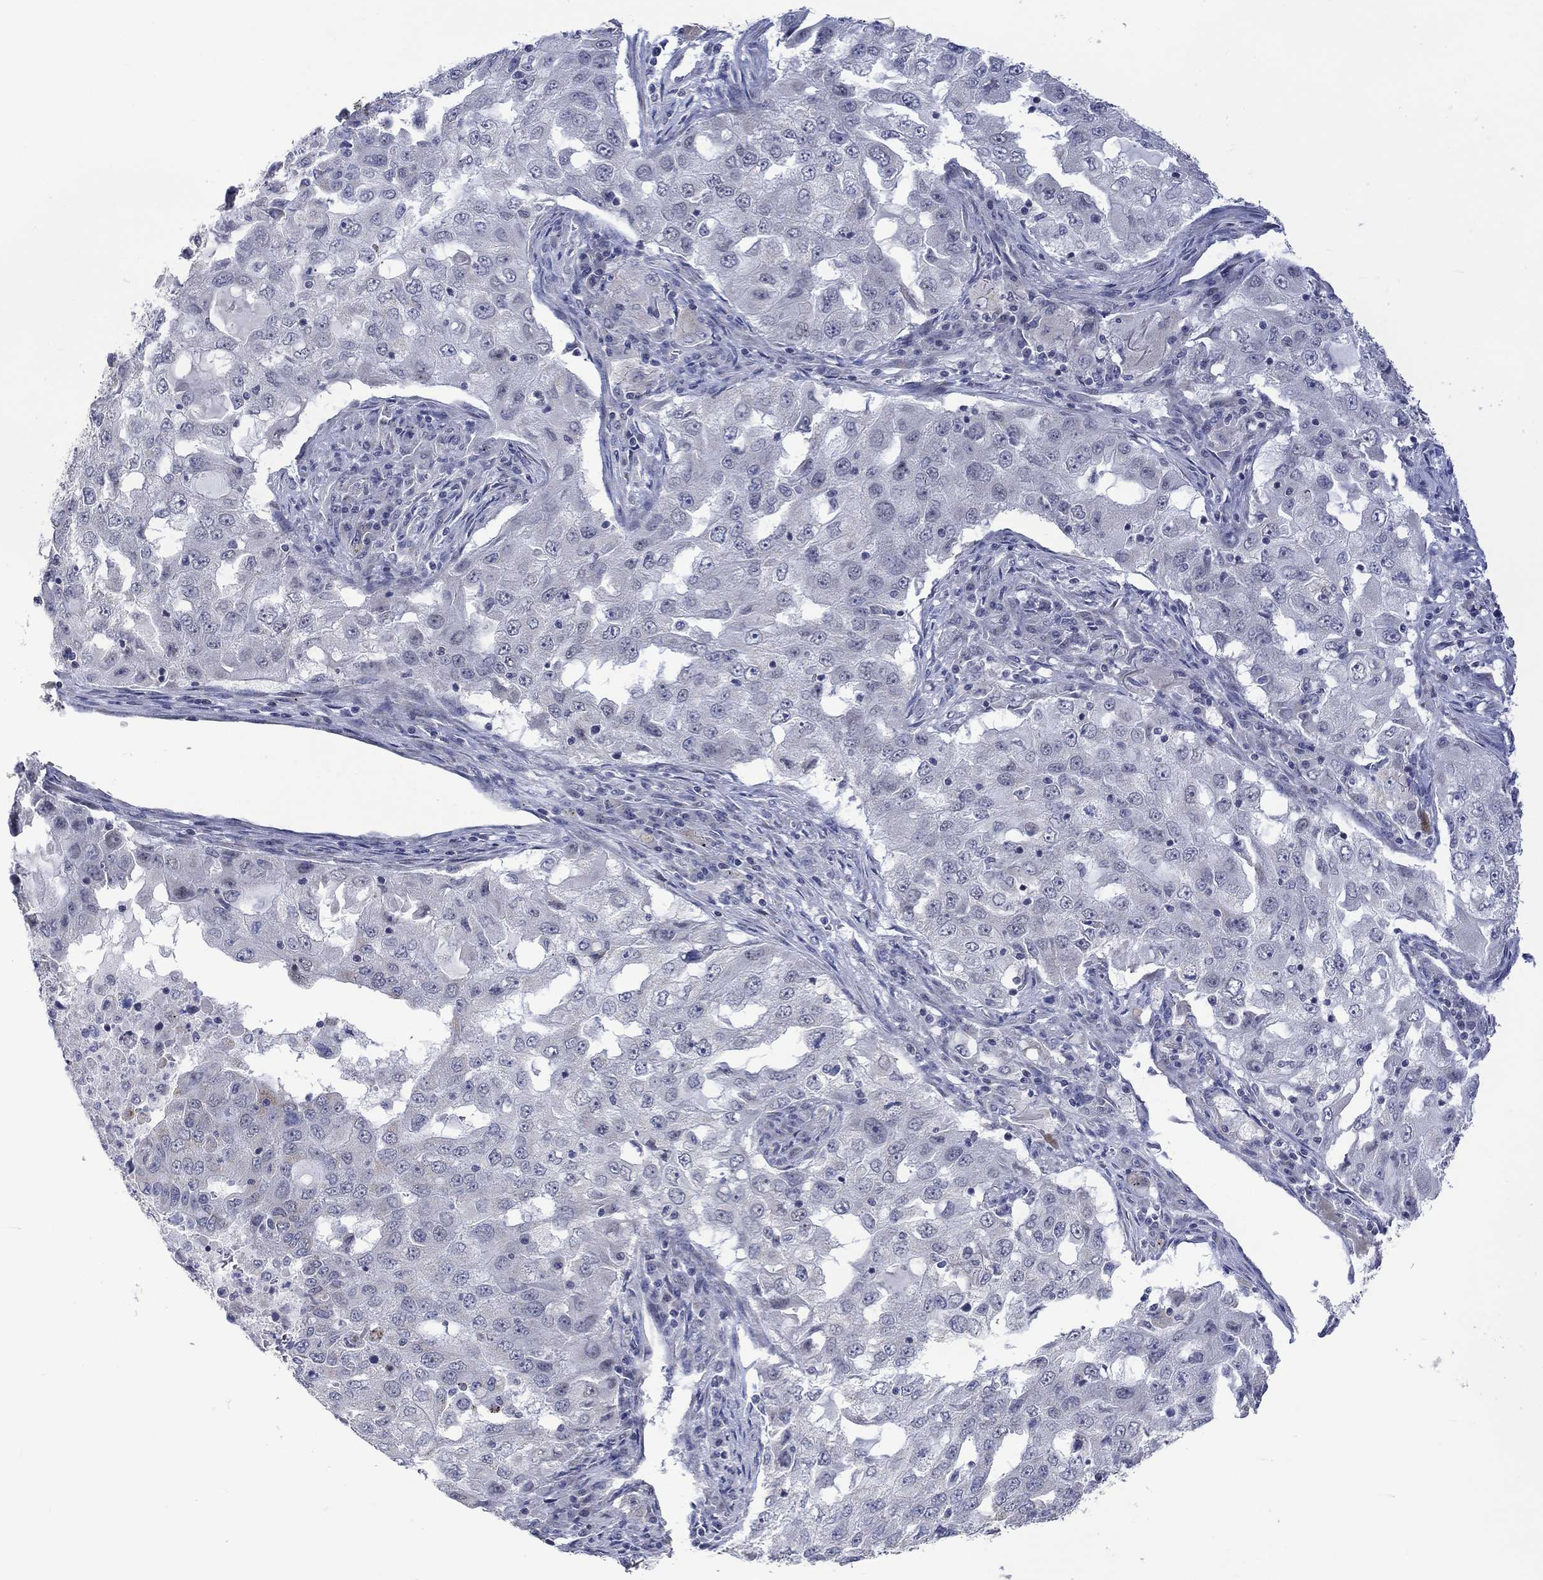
{"staining": {"intensity": "negative", "quantity": "none", "location": "none"}, "tissue": "lung cancer", "cell_type": "Tumor cells", "image_type": "cancer", "snomed": [{"axis": "morphology", "description": "Adenocarcinoma, NOS"}, {"axis": "topography", "description": "Lung"}], "caption": "Protein analysis of lung cancer exhibits no significant positivity in tumor cells.", "gene": "SLC48A1", "patient": {"sex": "female", "age": 61}}